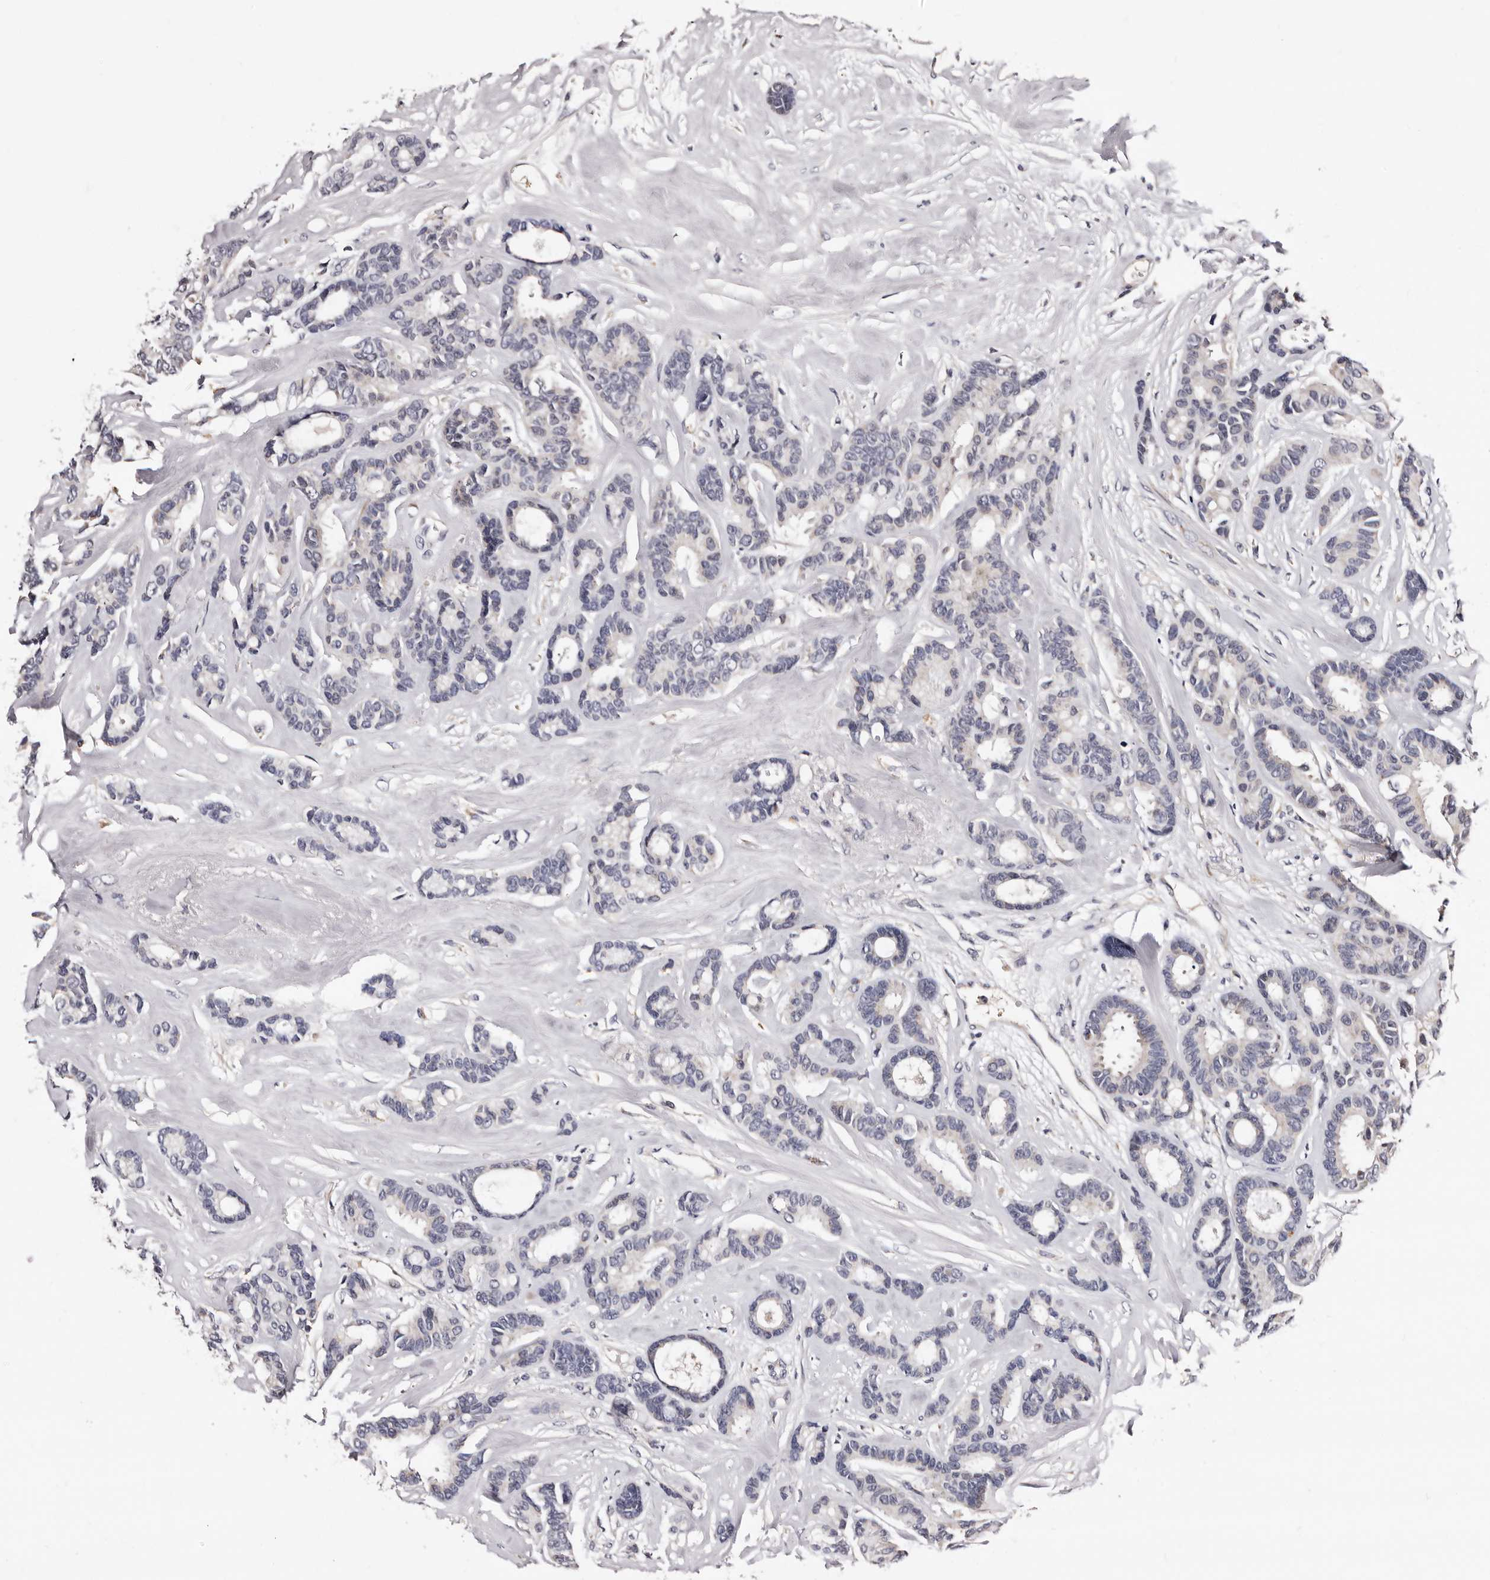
{"staining": {"intensity": "negative", "quantity": "none", "location": "none"}, "tissue": "breast cancer", "cell_type": "Tumor cells", "image_type": "cancer", "snomed": [{"axis": "morphology", "description": "Duct carcinoma"}, {"axis": "topography", "description": "Breast"}], "caption": "Immunohistochemistry micrograph of neoplastic tissue: human breast cancer (invasive ductal carcinoma) stained with DAB (3,3'-diaminobenzidine) exhibits no significant protein staining in tumor cells.", "gene": "TAF4B", "patient": {"sex": "female", "age": 87}}